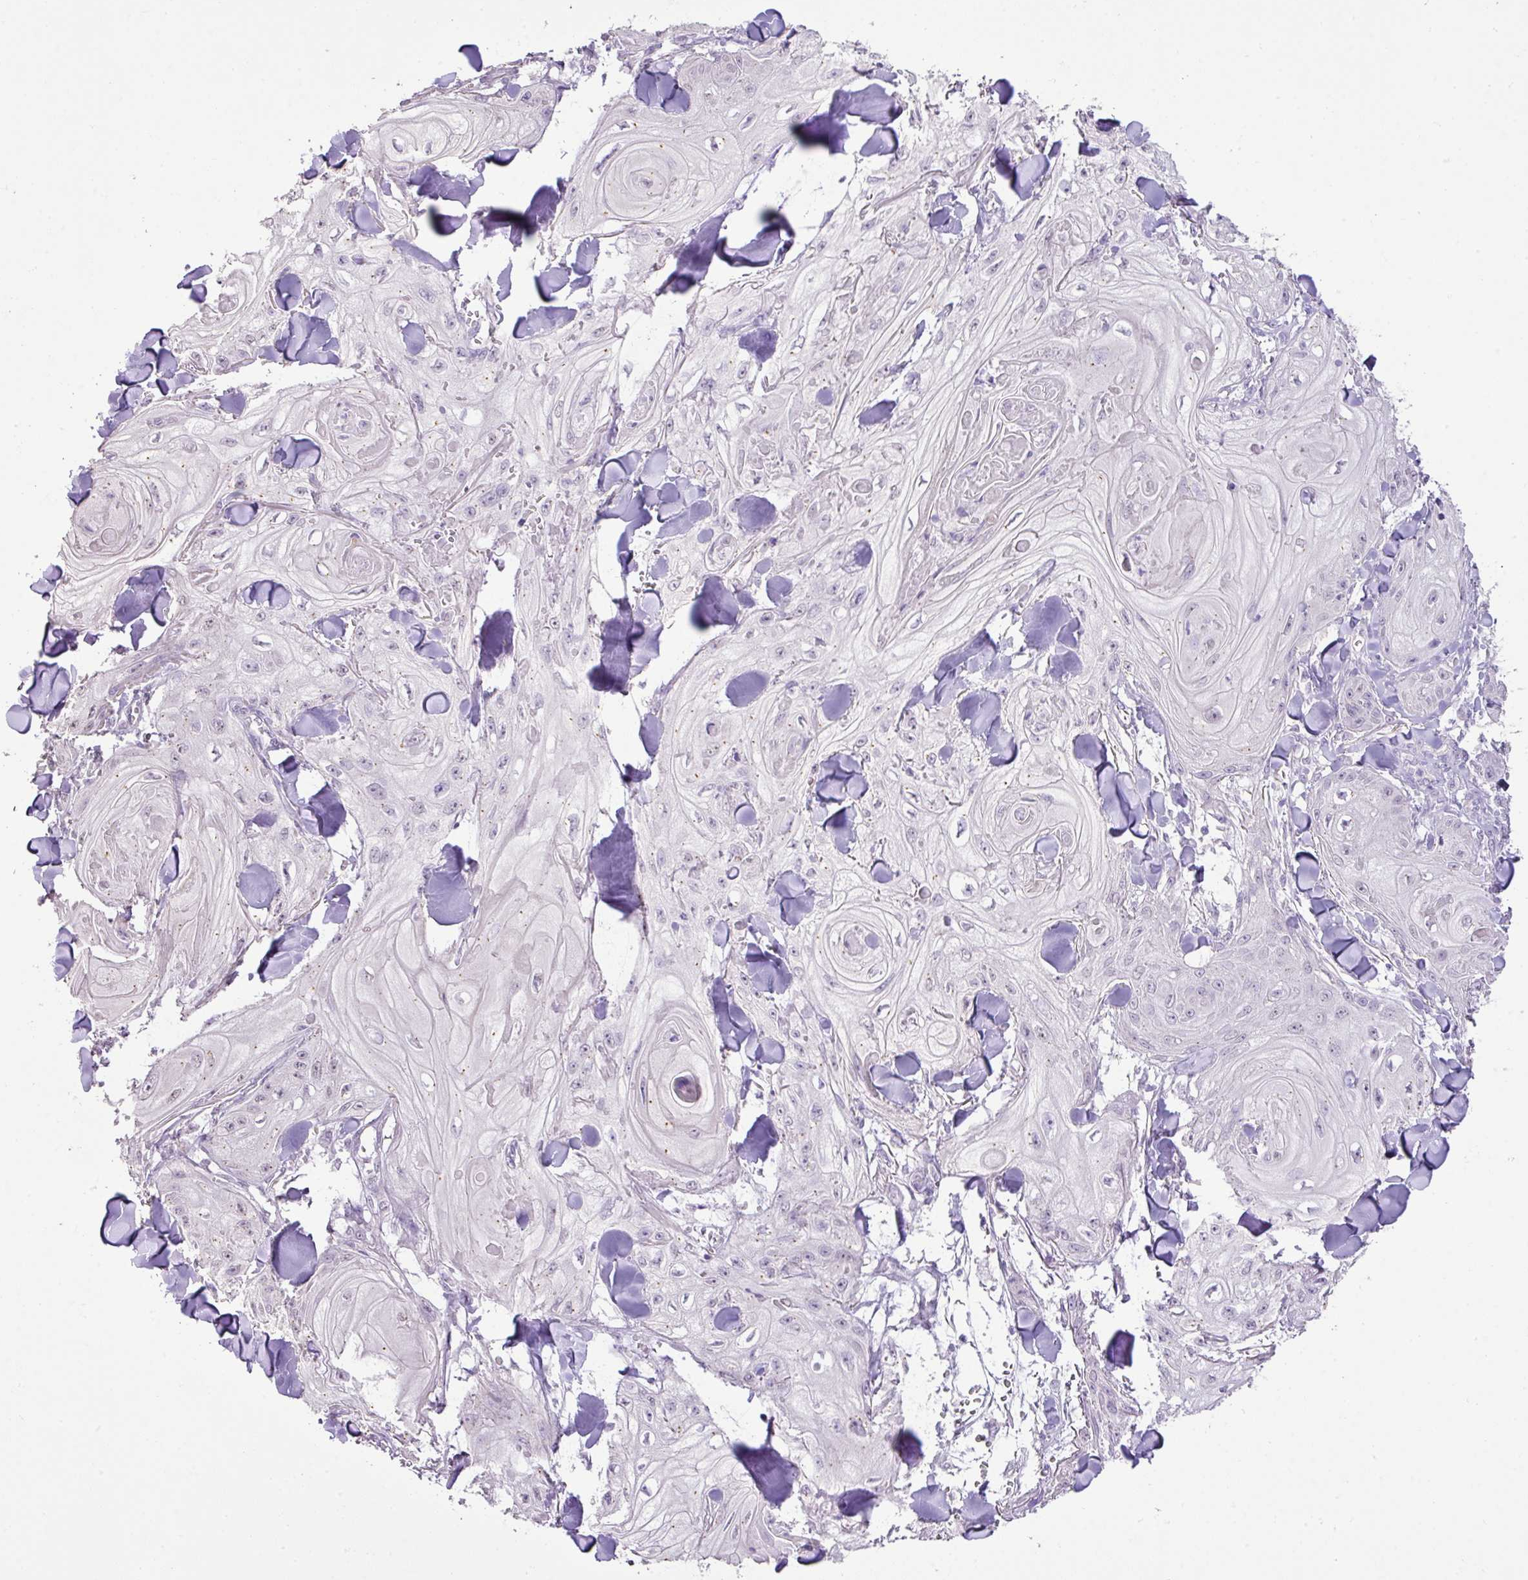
{"staining": {"intensity": "negative", "quantity": "none", "location": "none"}, "tissue": "skin cancer", "cell_type": "Tumor cells", "image_type": "cancer", "snomed": [{"axis": "morphology", "description": "Squamous cell carcinoma, NOS"}, {"axis": "topography", "description": "Skin"}], "caption": "Human skin squamous cell carcinoma stained for a protein using immunohistochemistry shows no positivity in tumor cells.", "gene": "DIP2A", "patient": {"sex": "male", "age": 74}}